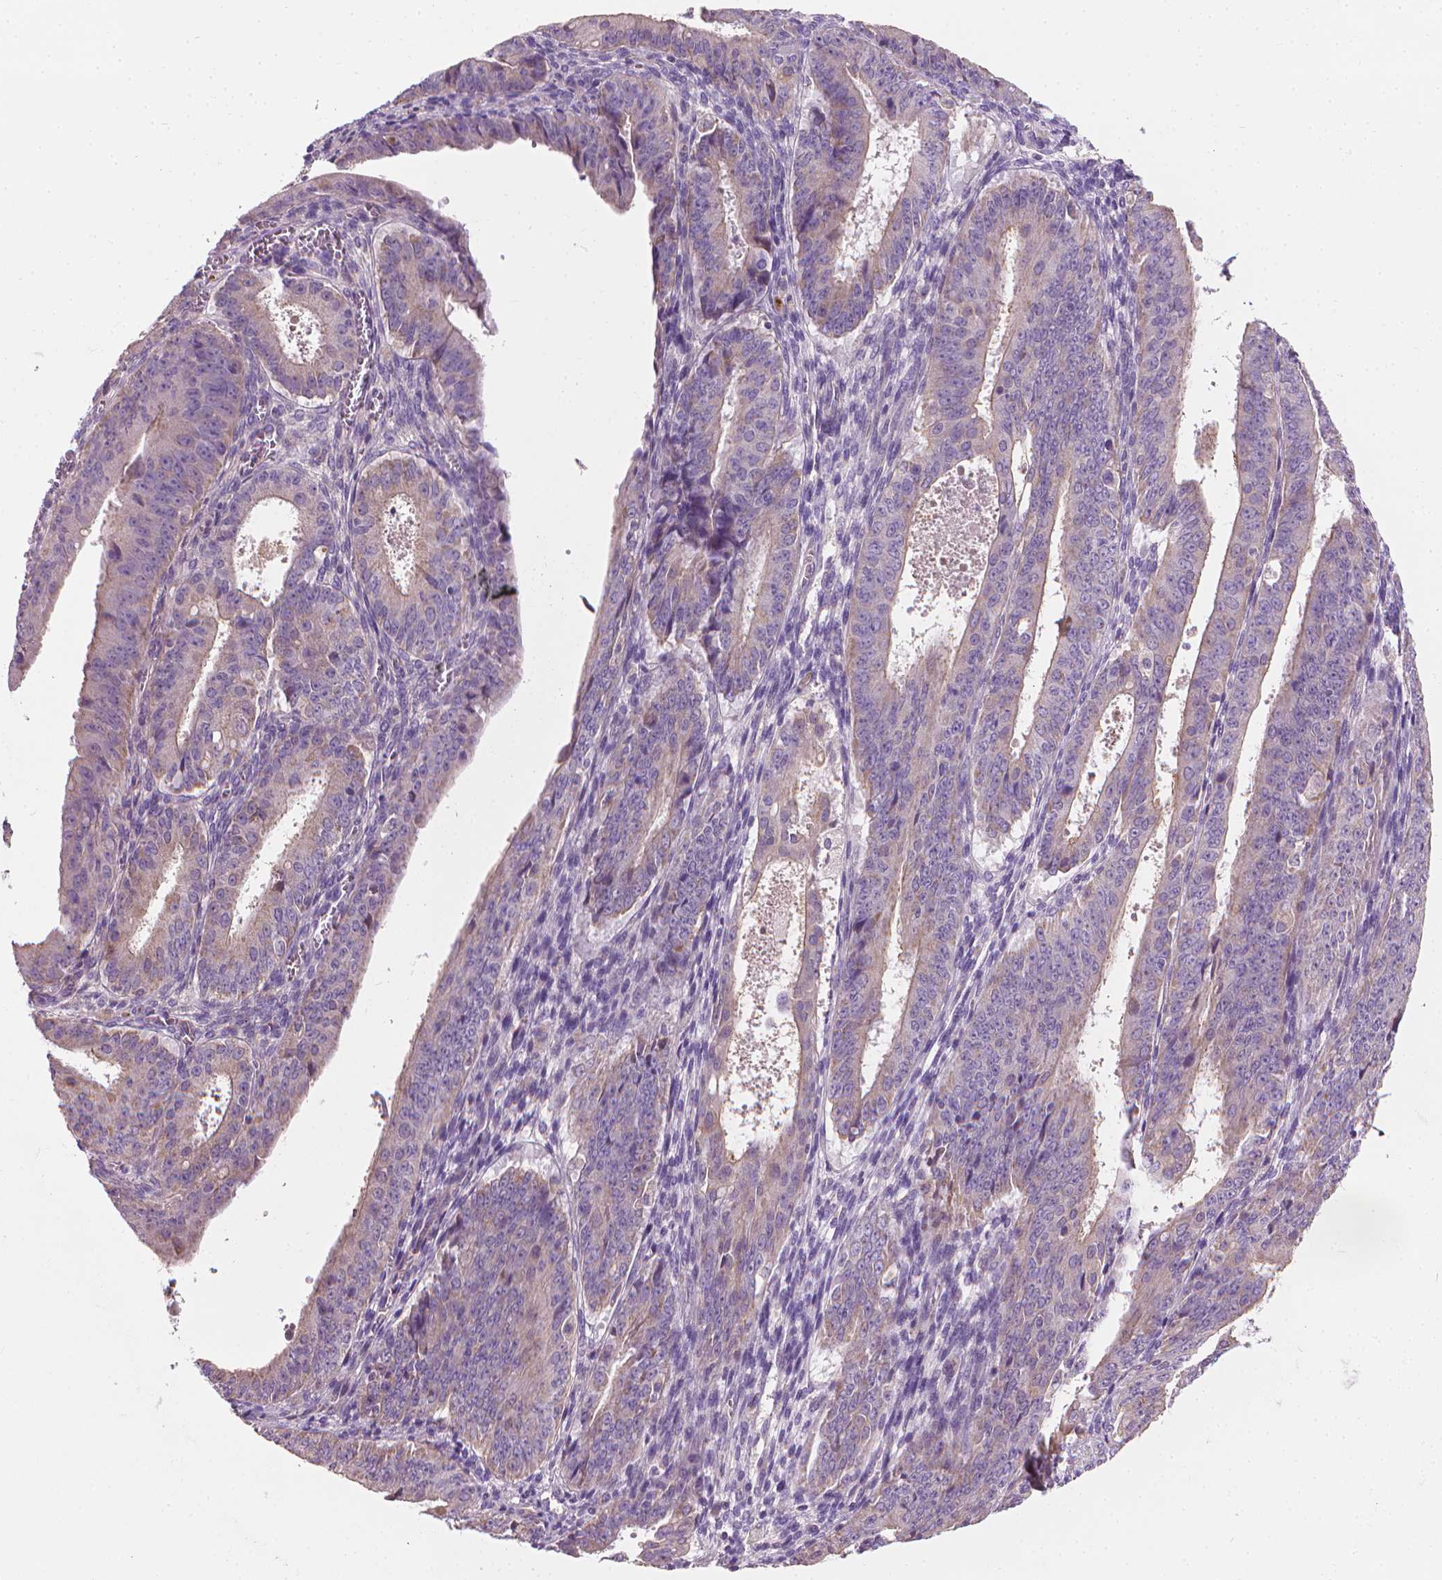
{"staining": {"intensity": "weak", "quantity": "<25%", "location": "cytoplasmic/membranous"}, "tissue": "ovarian cancer", "cell_type": "Tumor cells", "image_type": "cancer", "snomed": [{"axis": "morphology", "description": "Carcinoma, endometroid"}, {"axis": "topography", "description": "Ovary"}], "caption": "Immunohistochemistry image of ovarian endometroid carcinoma stained for a protein (brown), which displays no expression in tumor cells.", "gene": "RIIAD1", "patient": {"sex": "female", "age": 42}}